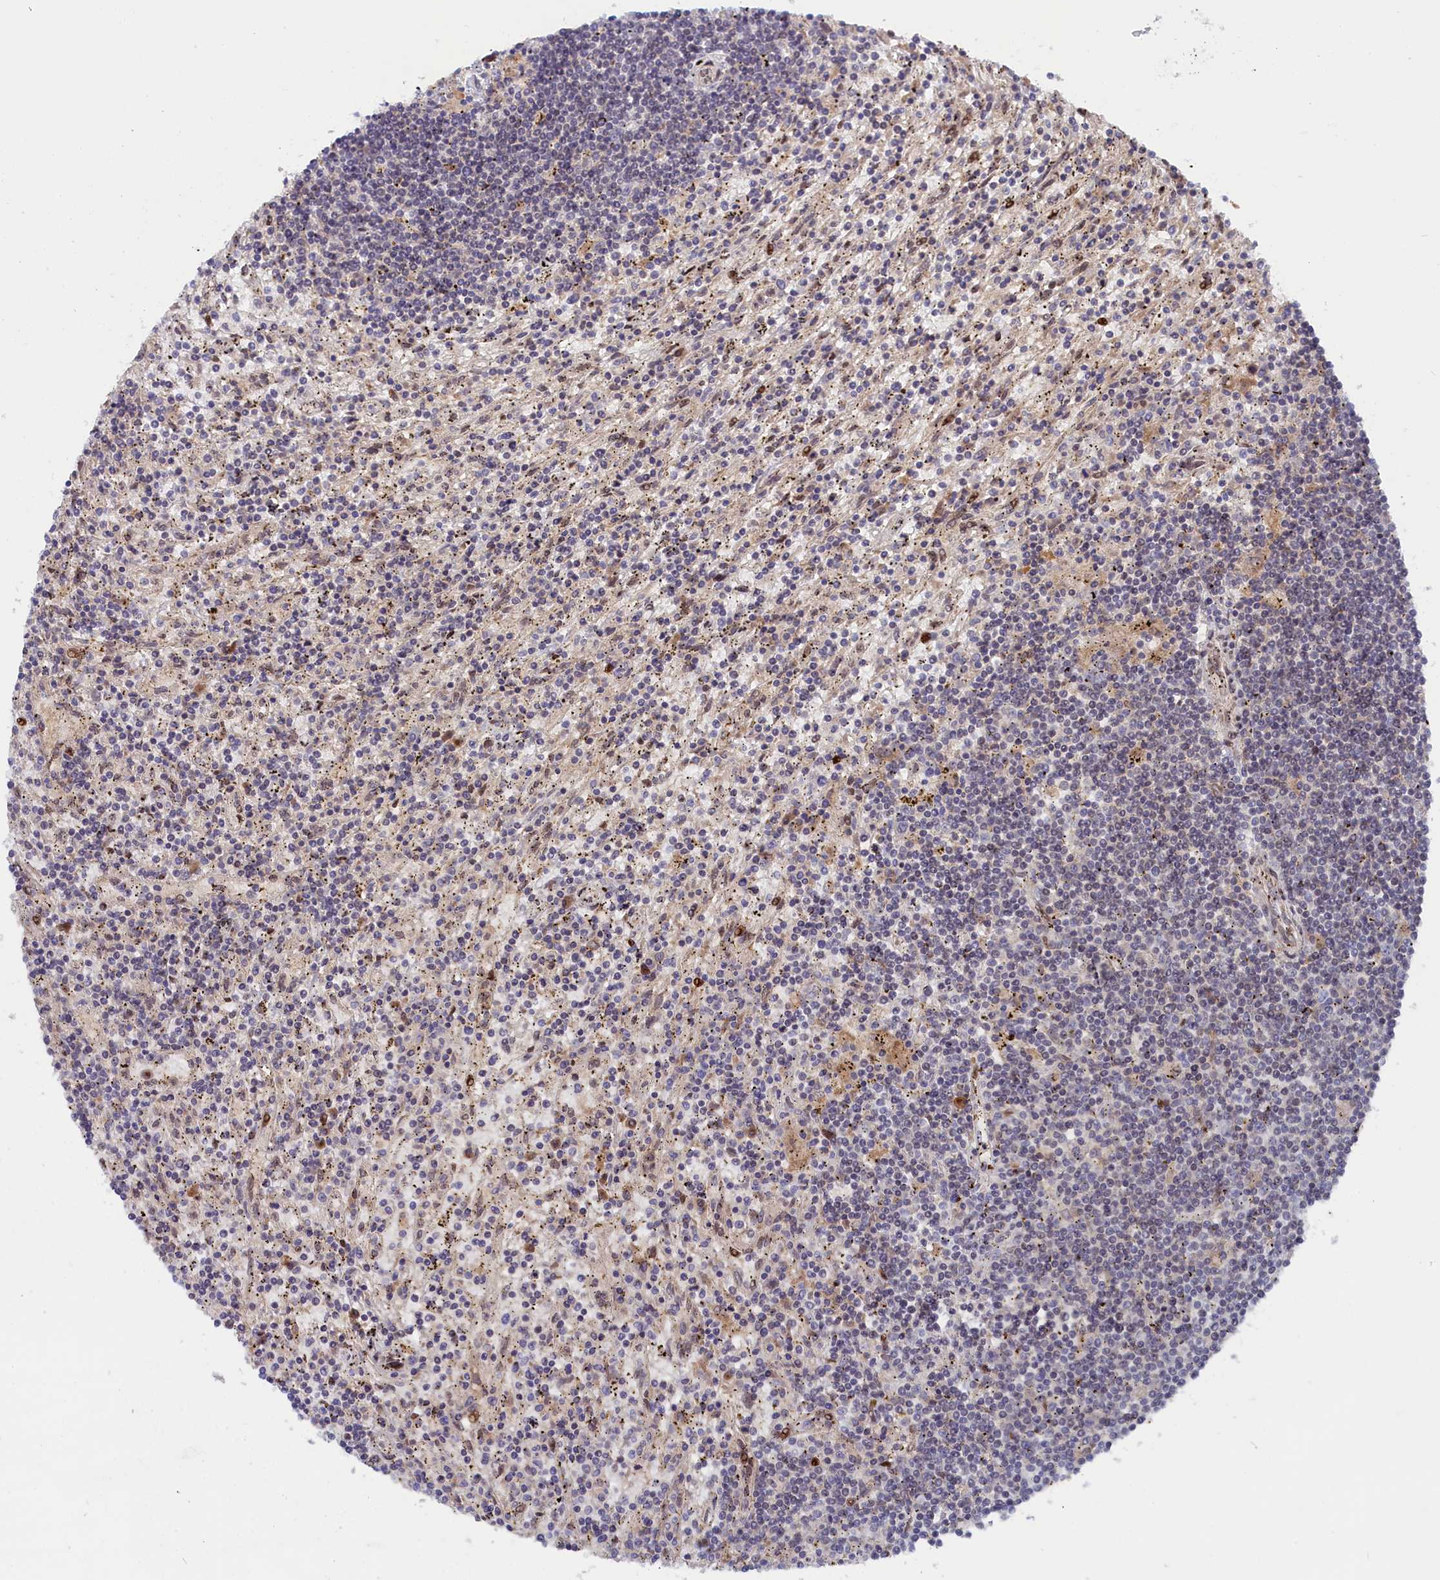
{"staining": {"intensity": "negative", "quantity": "none", "location": "none"}, "tissue": "lymphoma", "cell_type": "Tumor cells", "image_type": "cancer", "snomed": [{"axis": "morphology", "description": "Malignant lymphoma, non-Hodgkin's type, Low grade"}, {"axis": "topography", "description": "Spleen"}], "caption": "Immunohistochemistry (IHC) histopathology image of malignant lymphoma, non-Hodgkin's type (low-grade) stained for a protein (brown), which shows no staining in tumor cells.", "gene": "CHST12", "patient": {"sex": "male", "age": 76}}